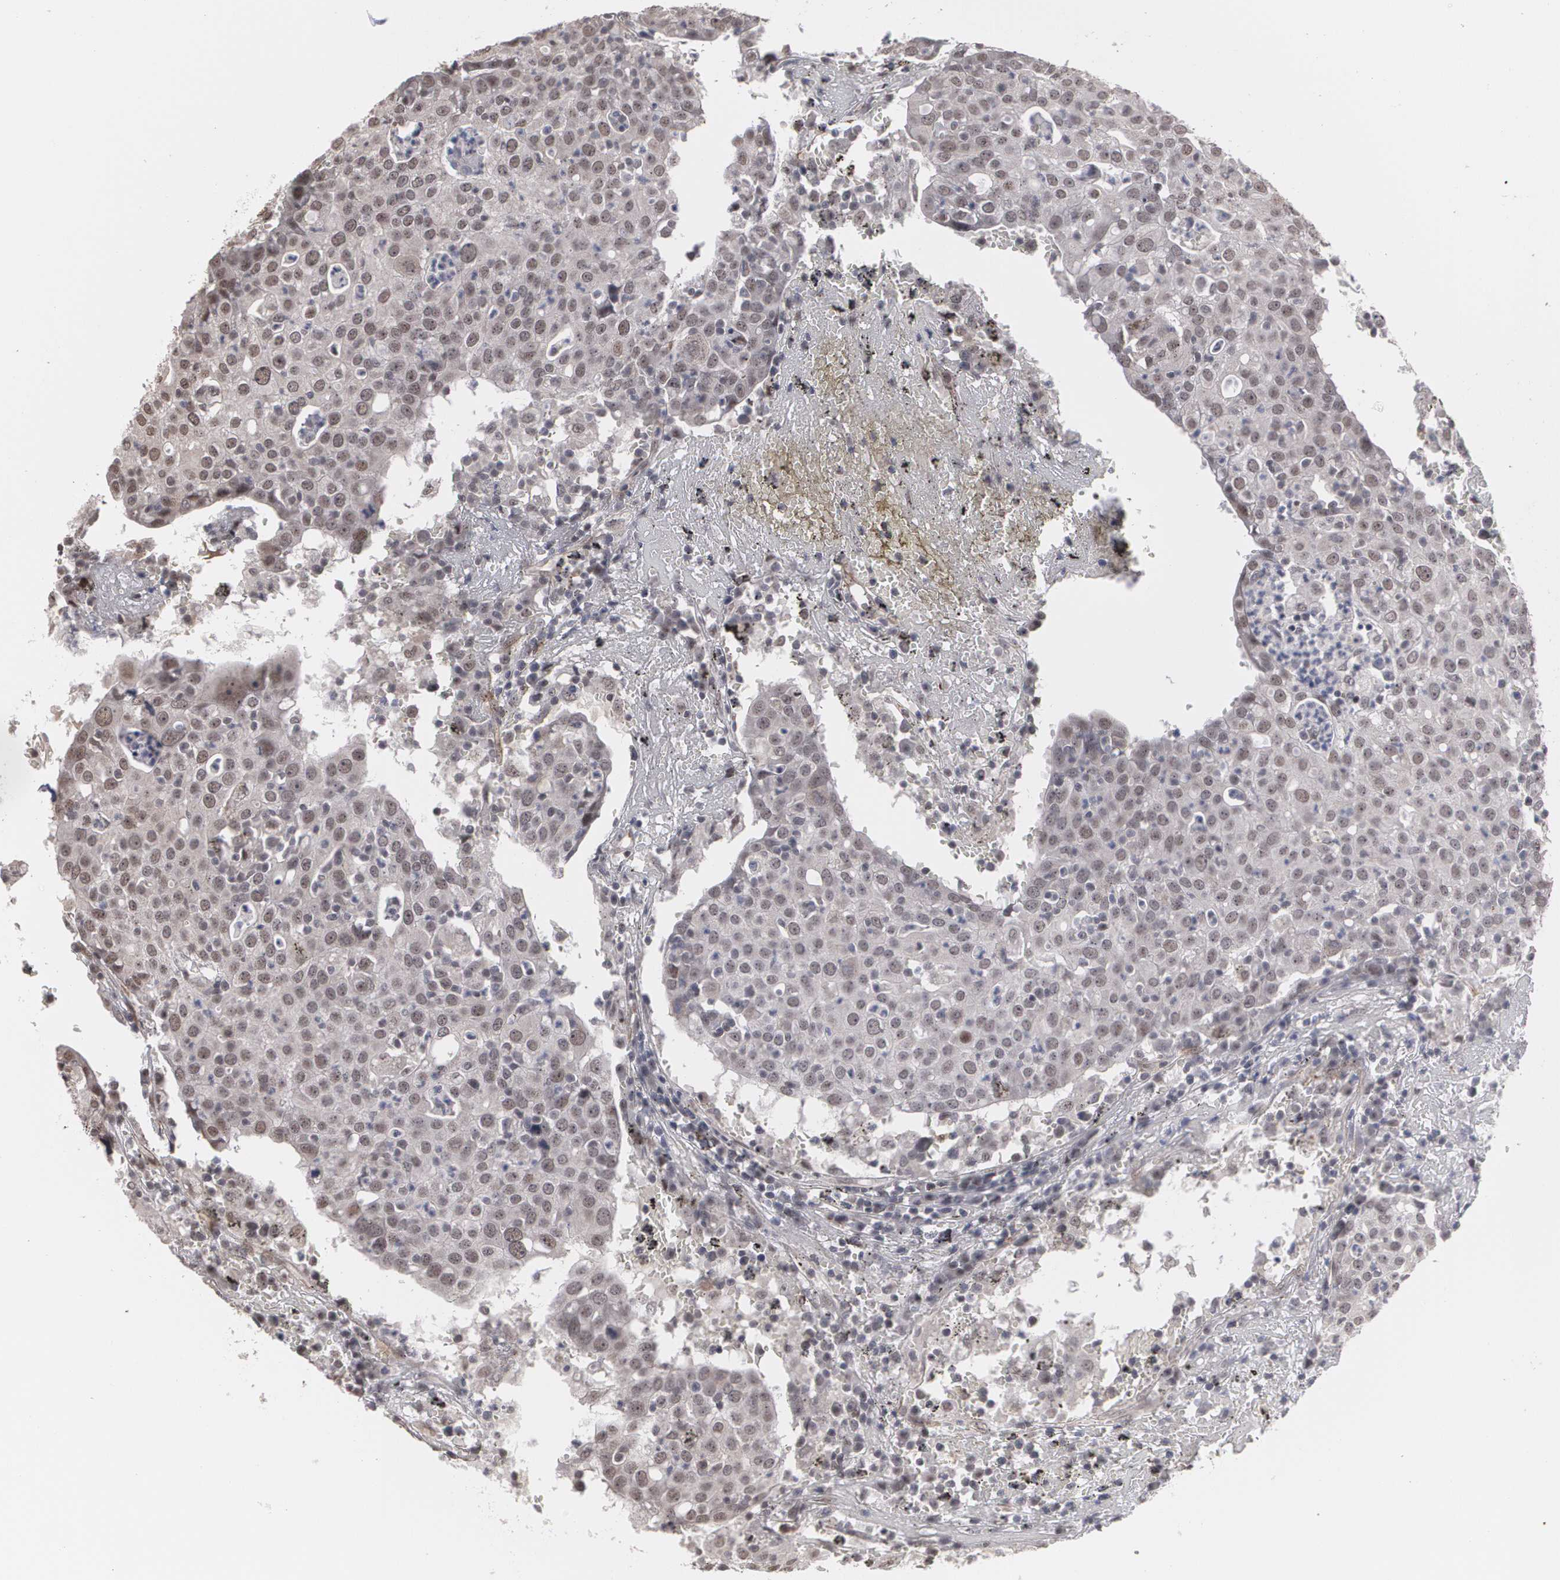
{"staining": {"intensity": "weak", "quantity": "25%-75%", "location": "nuclear"}, "tissue": "head and neck cancer", "cell_type": "Tumor cells", "image_type": "cancer", "snomed": [{"axis": "morphology", "description": "Adenocarcinoma, NOS"}, {"axis": "topography", "description": "Salivary gland"}, {"axis": "topography", "description": "Head-Neck"}], "caption": "This histopathology image displays immunohistochemistry (IHC) staining of adenocarcinoma (head and neck), with low weak nuclear positivity in approximately 25%-75% of tumor cells.", "gene": "ZNF75A", "patient": {"sex": "female", "age": 65}}